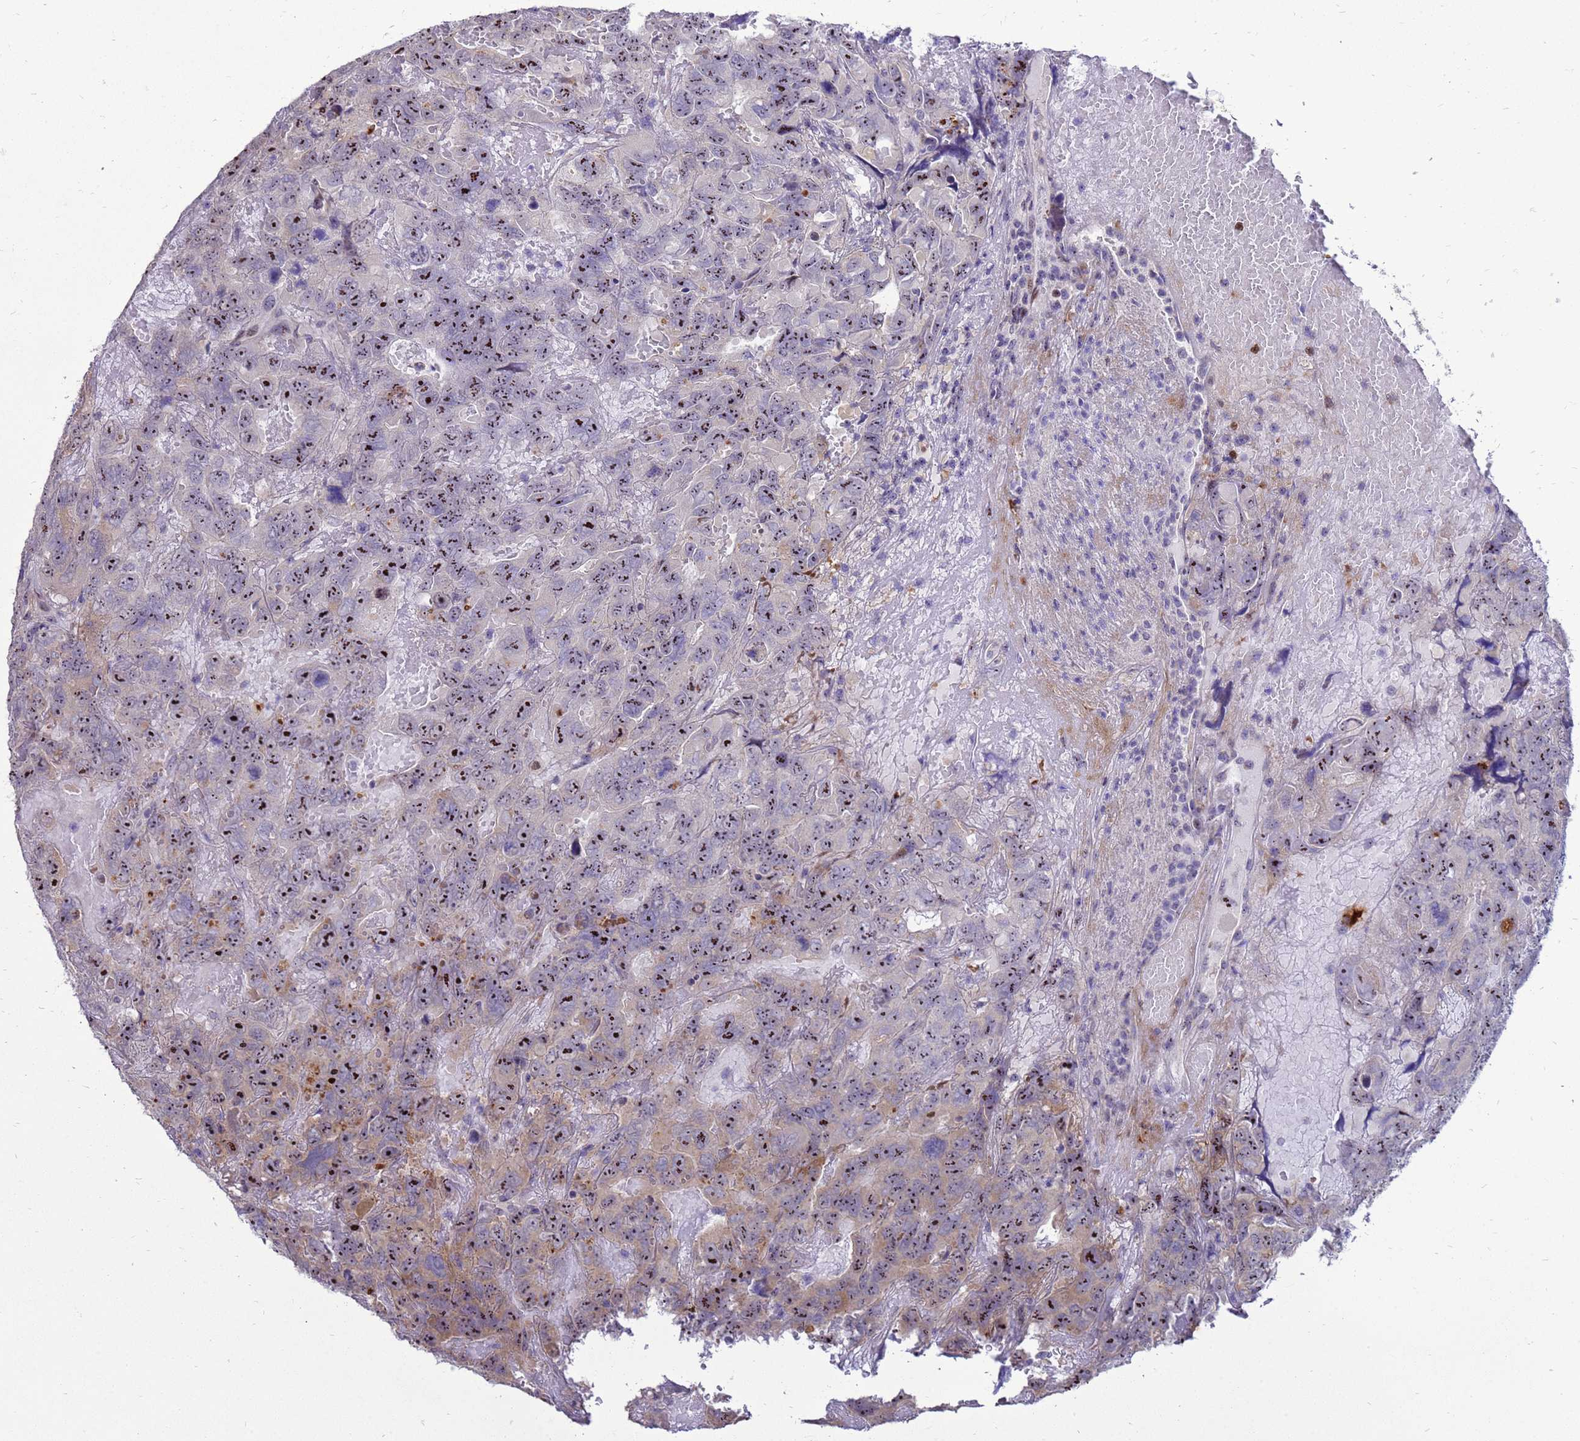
{"staining": {"intensity": "strong", "quantity": "25%-75%", "location": "nuclear"}, "tissue": "testis cancer", "cell_type": "Tumor cells", "image_type": "cancer", "snomed": [{"axis": "morphology", "description": "Carcinoma, Embryonal, NOS"}, {"axis": "topography", "description": "Testis"}], "caption": "This image shows IHC staining of human testis embryonal carcinoma, with high strong nuclear expression in about 25%-75% of tumor cells.", "gene": "RSPO1", "patient": {"sex": "male", "age": 45}}